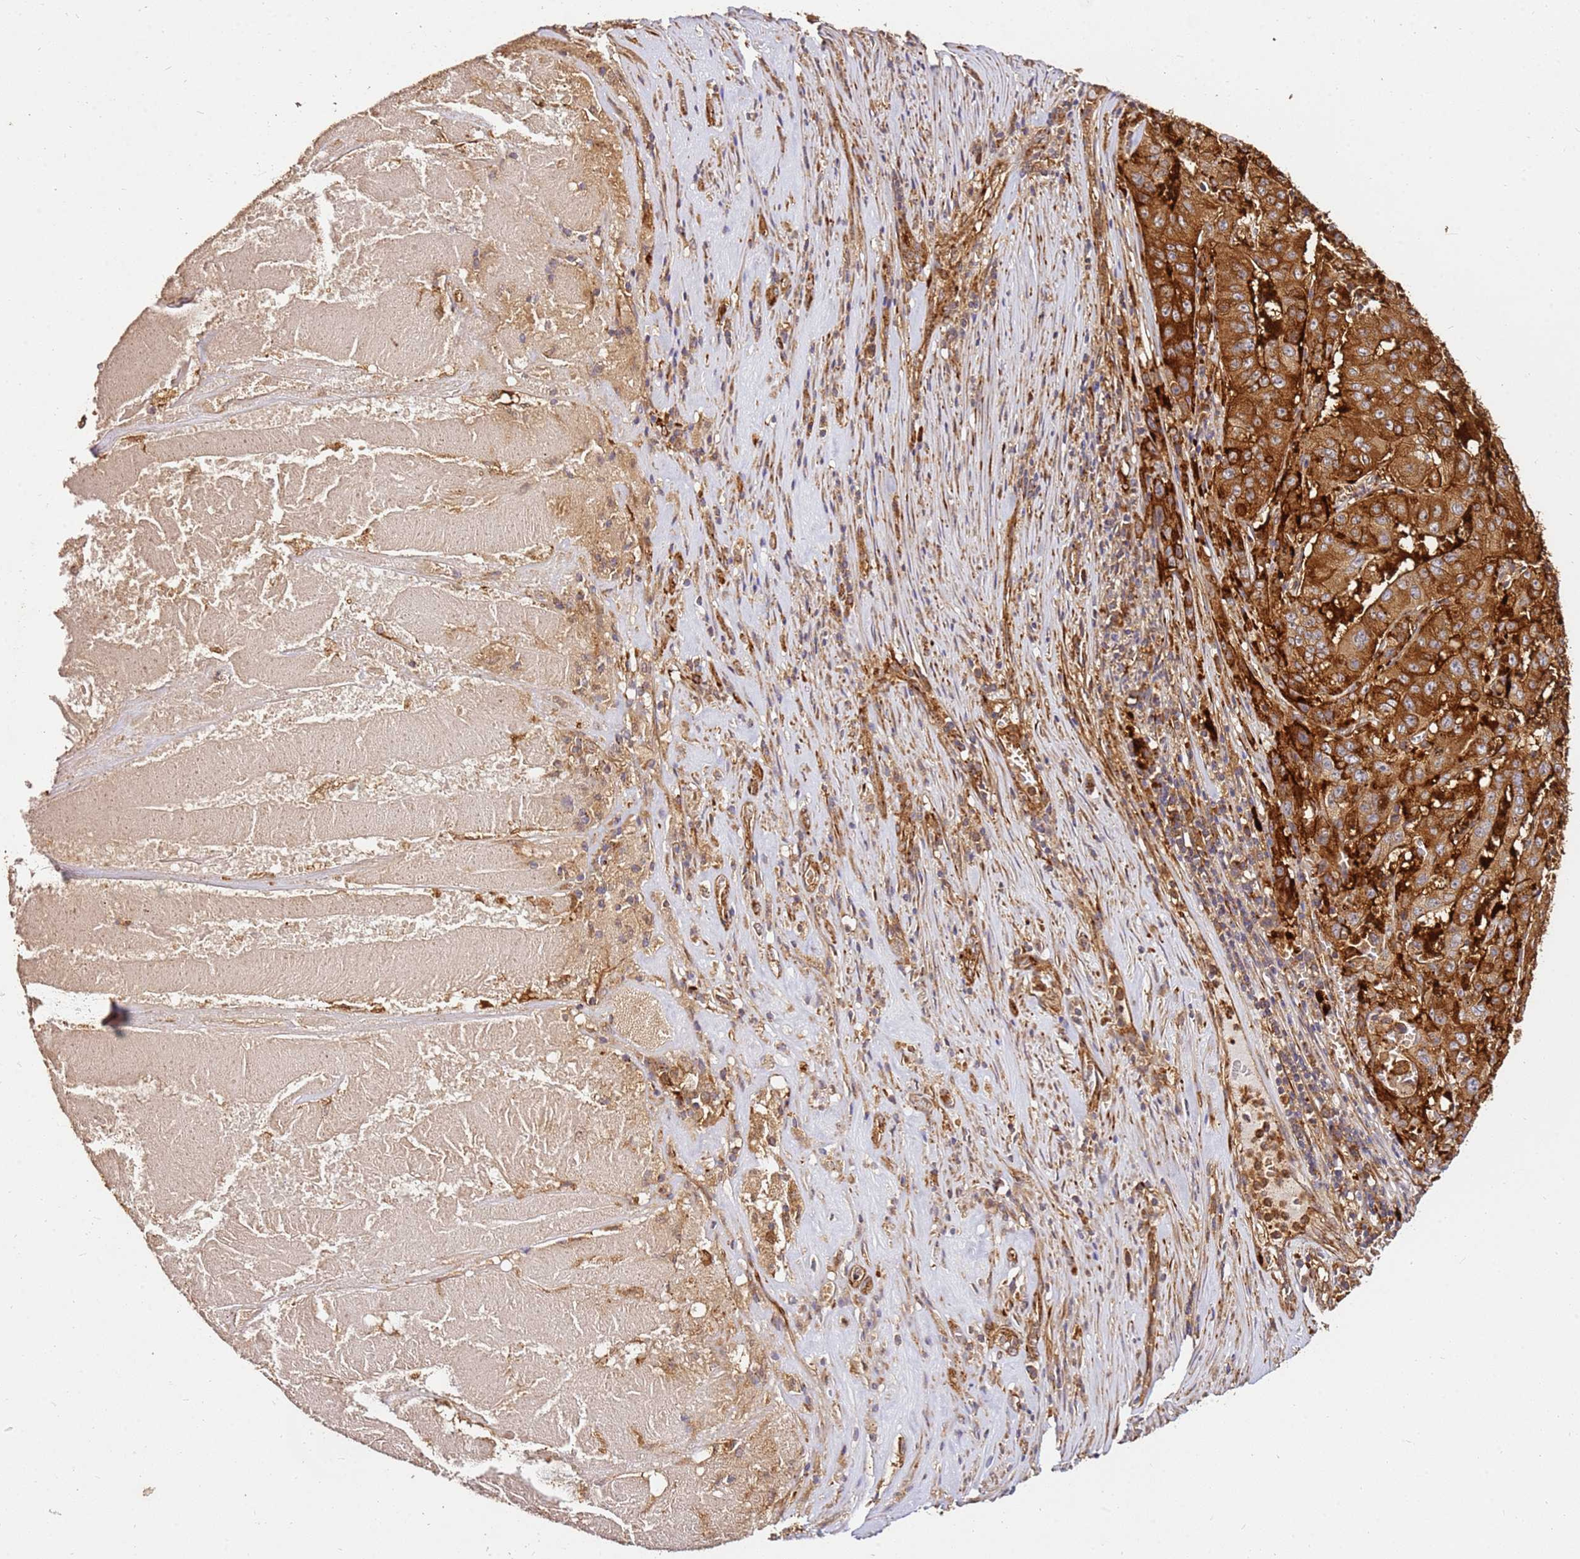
{"staining": {"intensity": "strong", "quantity": ">75%", "location": "cytoplasmic/membranous"}, "tissue": "pancreatic cancer", "cell_type": "Tumor cells", "image_type": "cancer", "snomed": [{"axis": "morphology", "description": "Adenocarcinoma, NOS"}, {"axis": "topography", "description": "Pancreas"}], "caption": "A high-resolution micrograph shows immunohistochemistry (IHC) staining of pancreatic cancer, which reveals strong cytoplasmic/membranous expression in approximately >75% of tumor cells. (Brightfield microscopy of DAB IHC at high magnification).", "gene": "DVL3", "patient": {"sex": "male", "age": 63}}